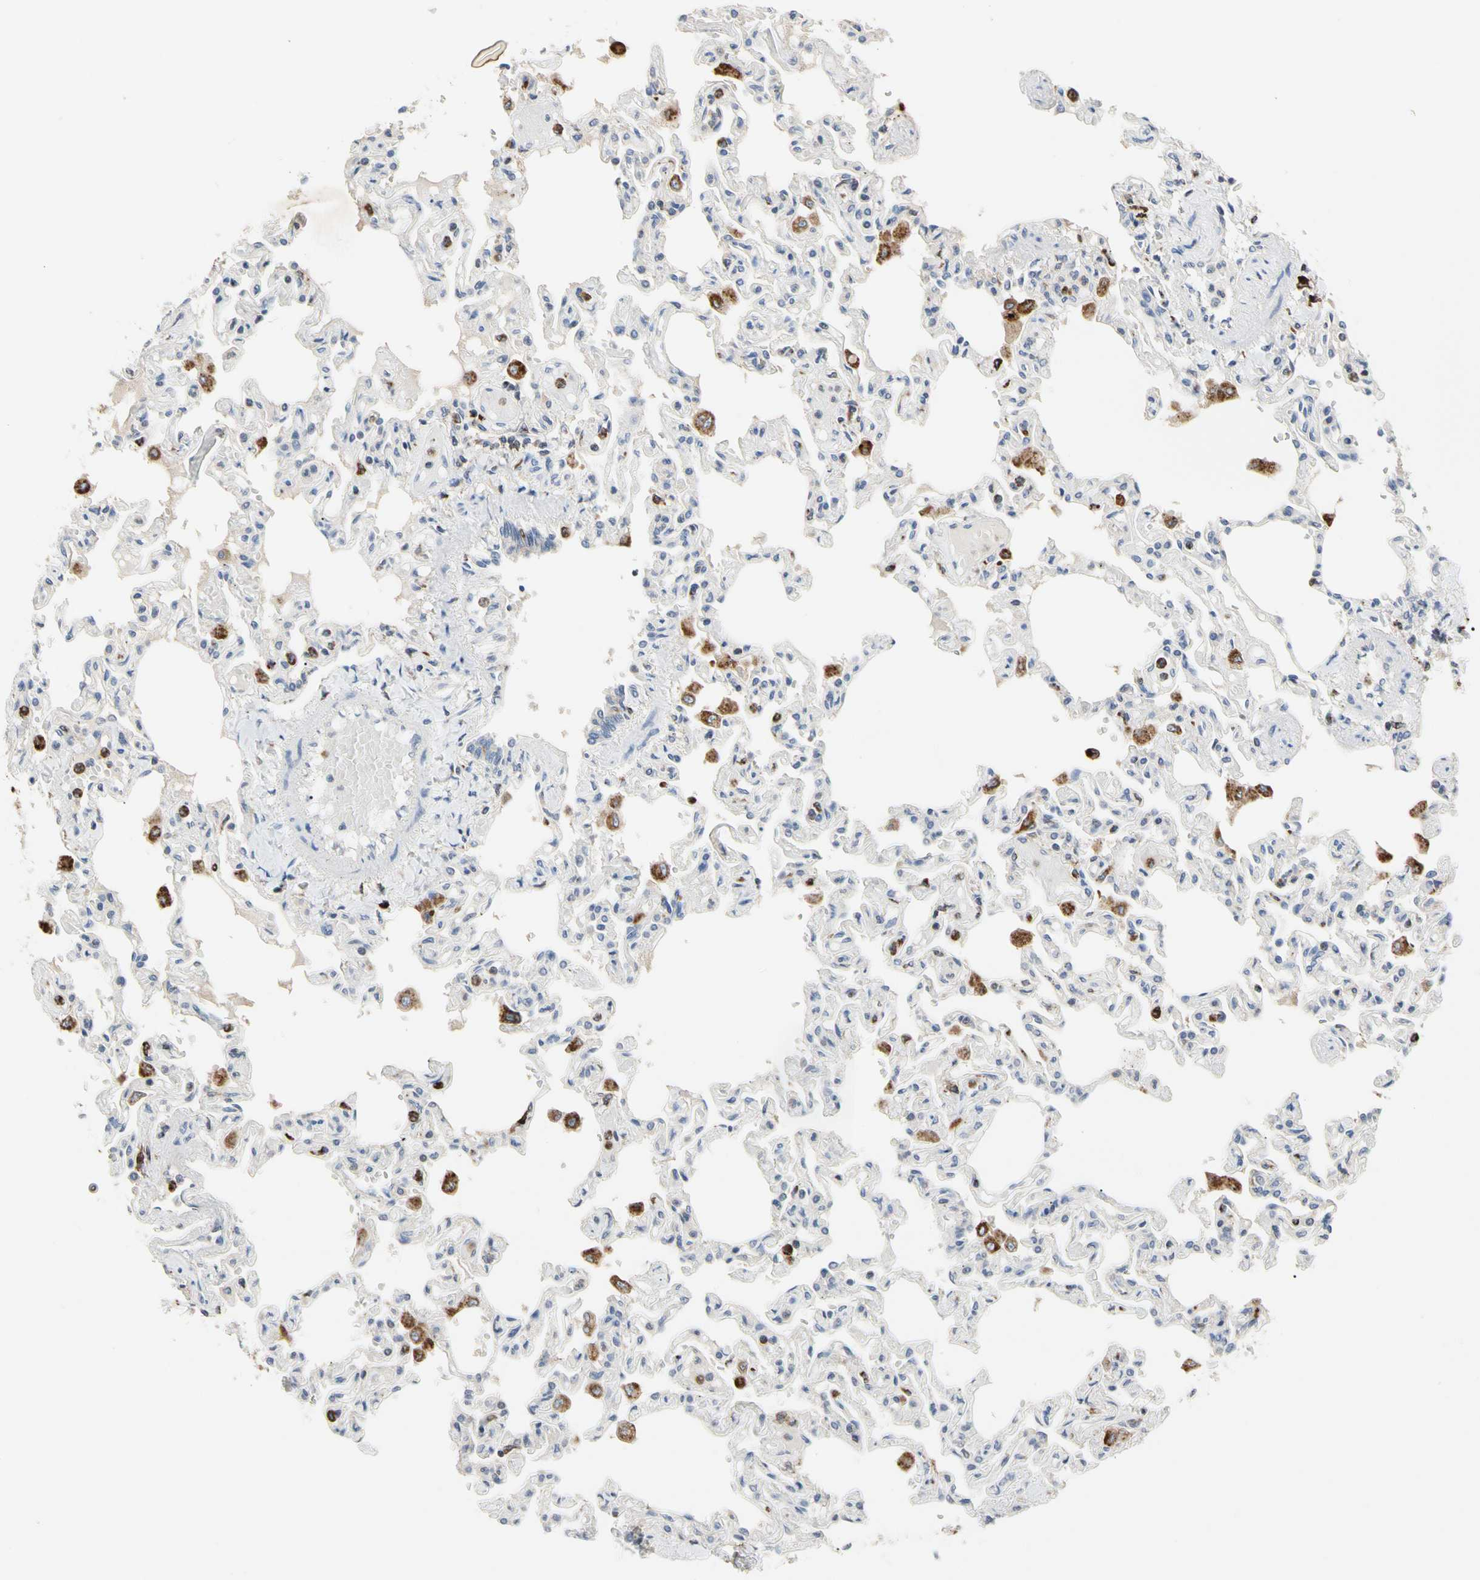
{"staining": {"intensity": "negative", "quantity": "none", "location": "none"}, "tissue": "lung", "cell_type": "Alveolar cells", "image_type": "normal", "snomed": [{"axis": "morphology", "description": "Normal tissue, NOS"}, {"axis": "topography", "description": "Lung"}], "caption": "Alveolar cells show no significant staining in normal lung.", "gene": "ADA2", "patient": {"sex": "male", "age": 21}}